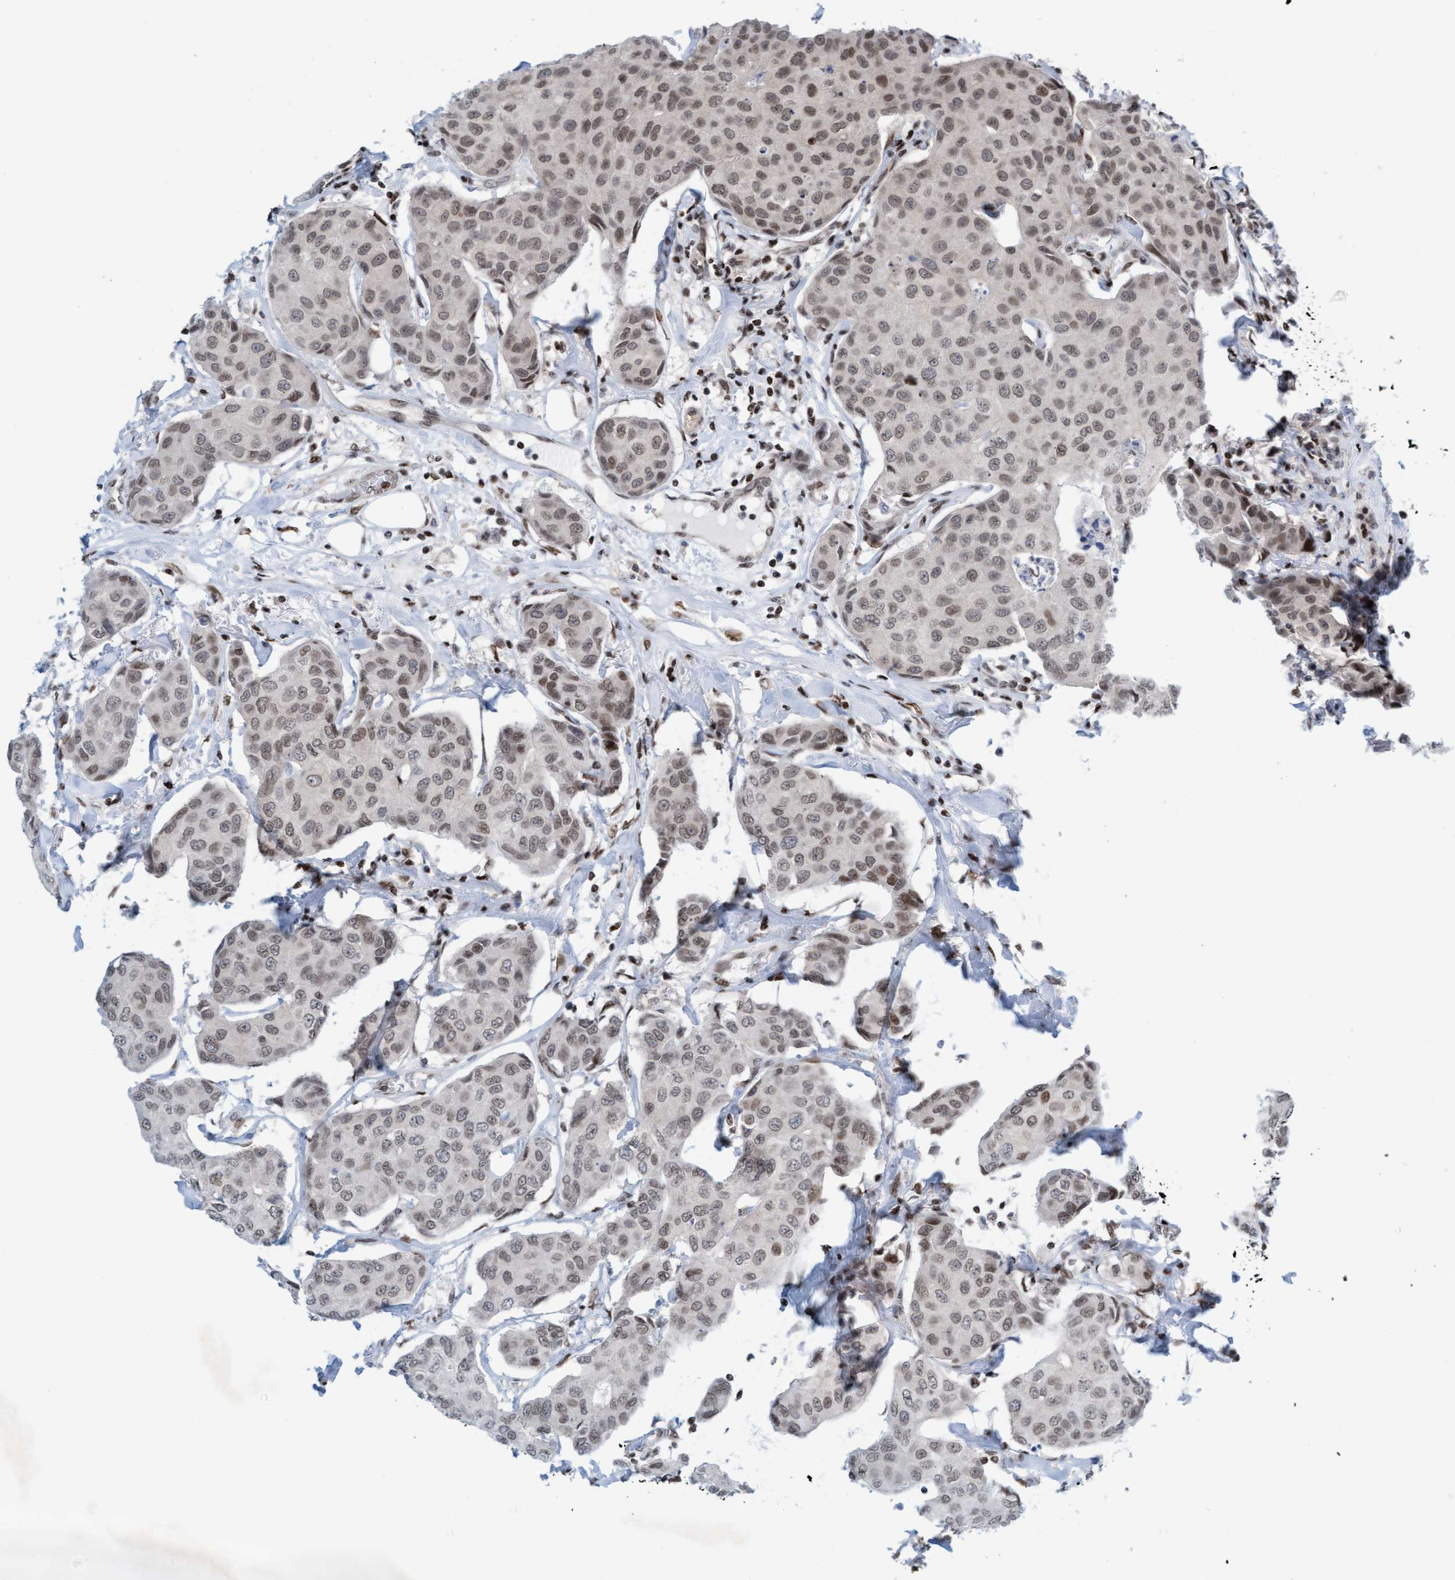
{"staining": {"intensity": "weak", "quantity": ">75%", "location": "nuclear"}, "tissue": "breast cancer", "cell_type": "Tumor cells", "image_type": "cancer", "snomed": [{"axis": "morphology", "description": "Duct carcinoma"}, {"axis": "topography", "description": "Breast"}], "caption": "Immunohistochemical staining of human breast intraductal carcinoma demonstrates low levels of weak nuclear positivity in approximately >75% of tumor cells.", "gene": "GLRX2", "patient": {"sex": "female", "age": 80}}